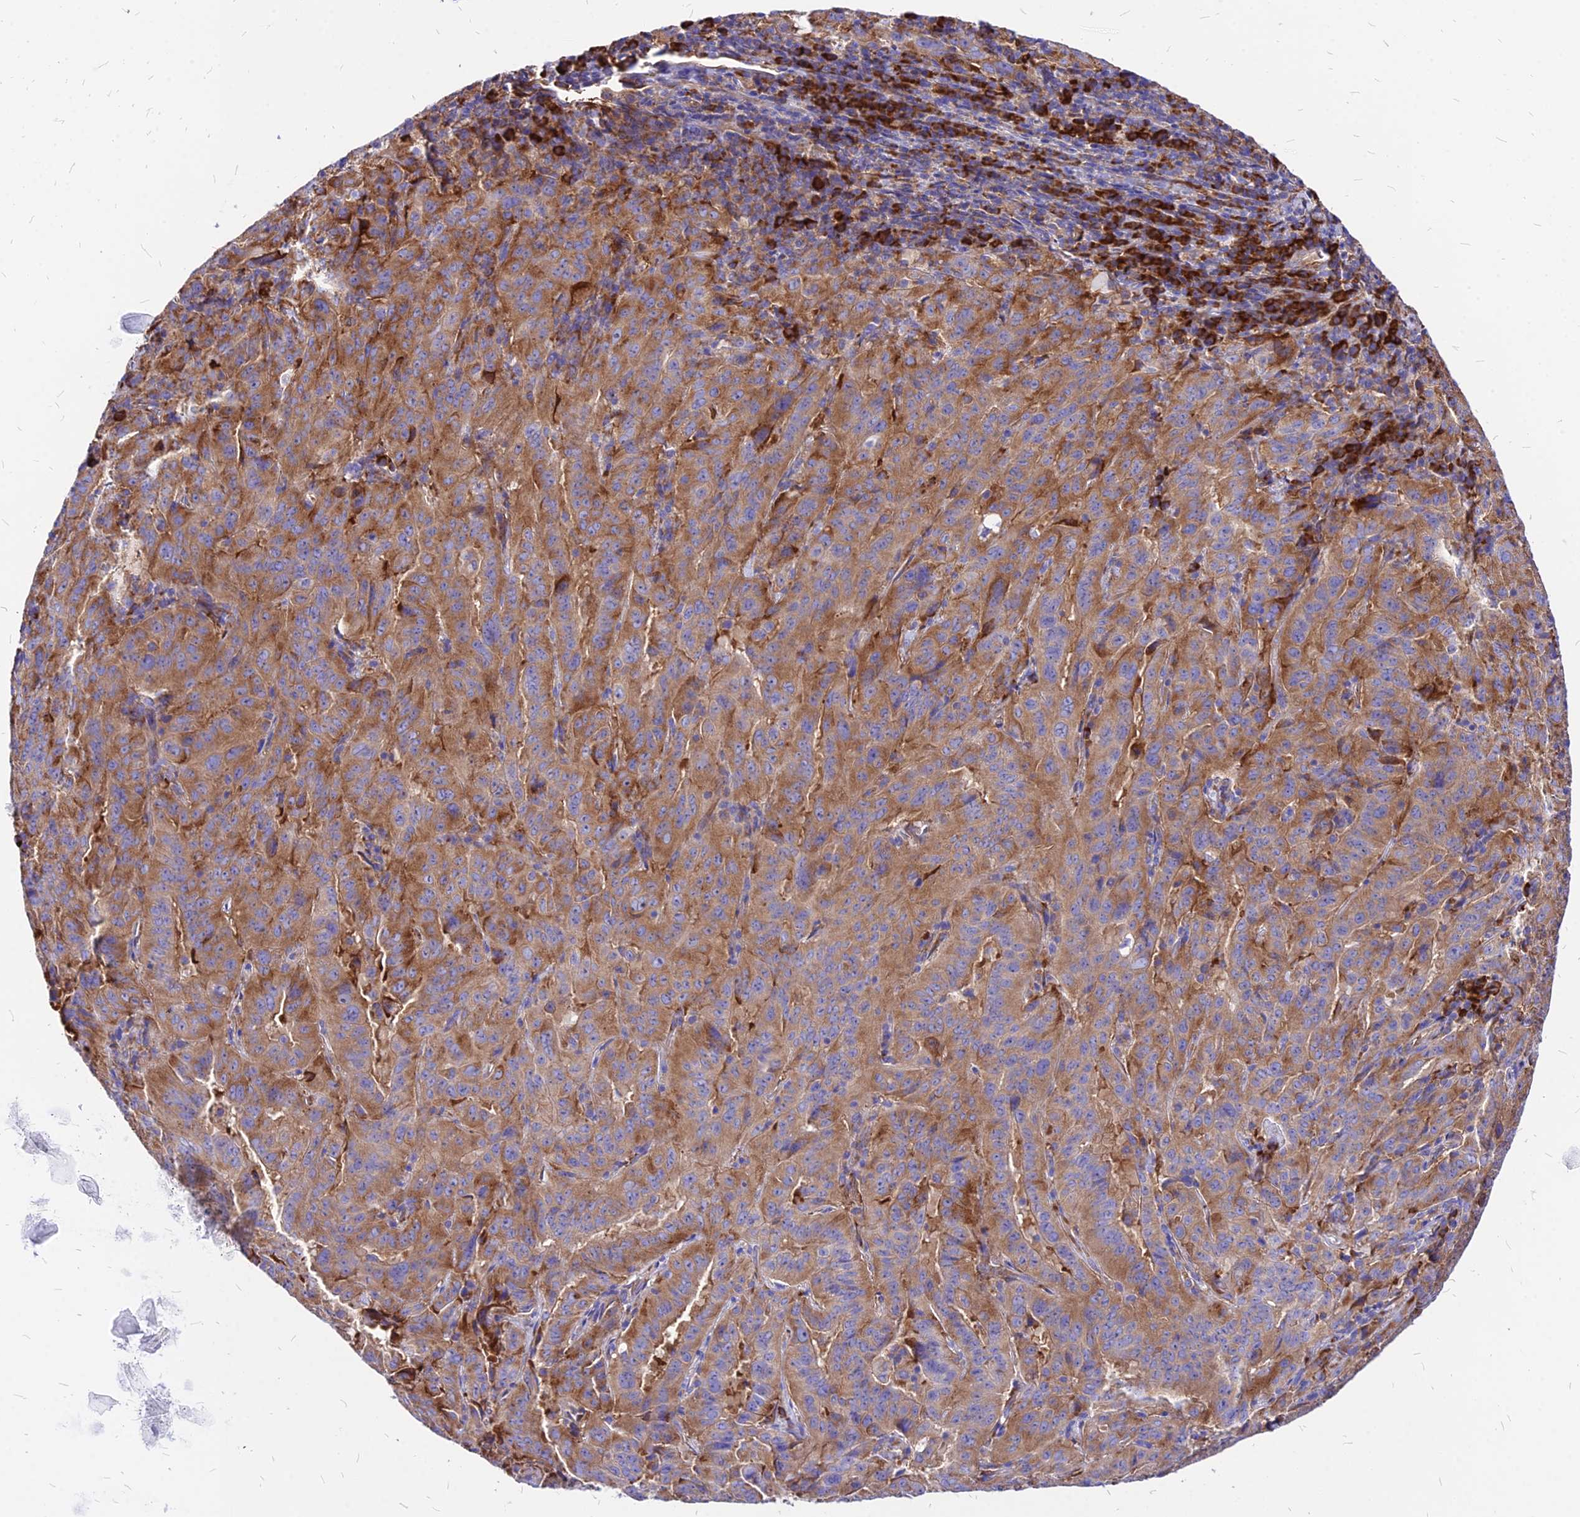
{"staining": {"intensity": "moderate", "quantity": ">75%", "location": "cytoplasmic/membranous"}, "tissue": "pancreatic cancer", "cell_type": "Tumor cells", "image_type": "cancer", "snomed": [{"axis": "morphology", "description": "Adenocarcinoma, NOS"}, {"axis": "topography", "description": "Pancreas"}], "caption": "Protein analysis of pancreatic adenocarcinoma tissue displays moderate cytoplasmic/membranous expression in about >75% of tumor cells.", "gene": "RPL19", "patient": {"sex": "male", "age": 63}}